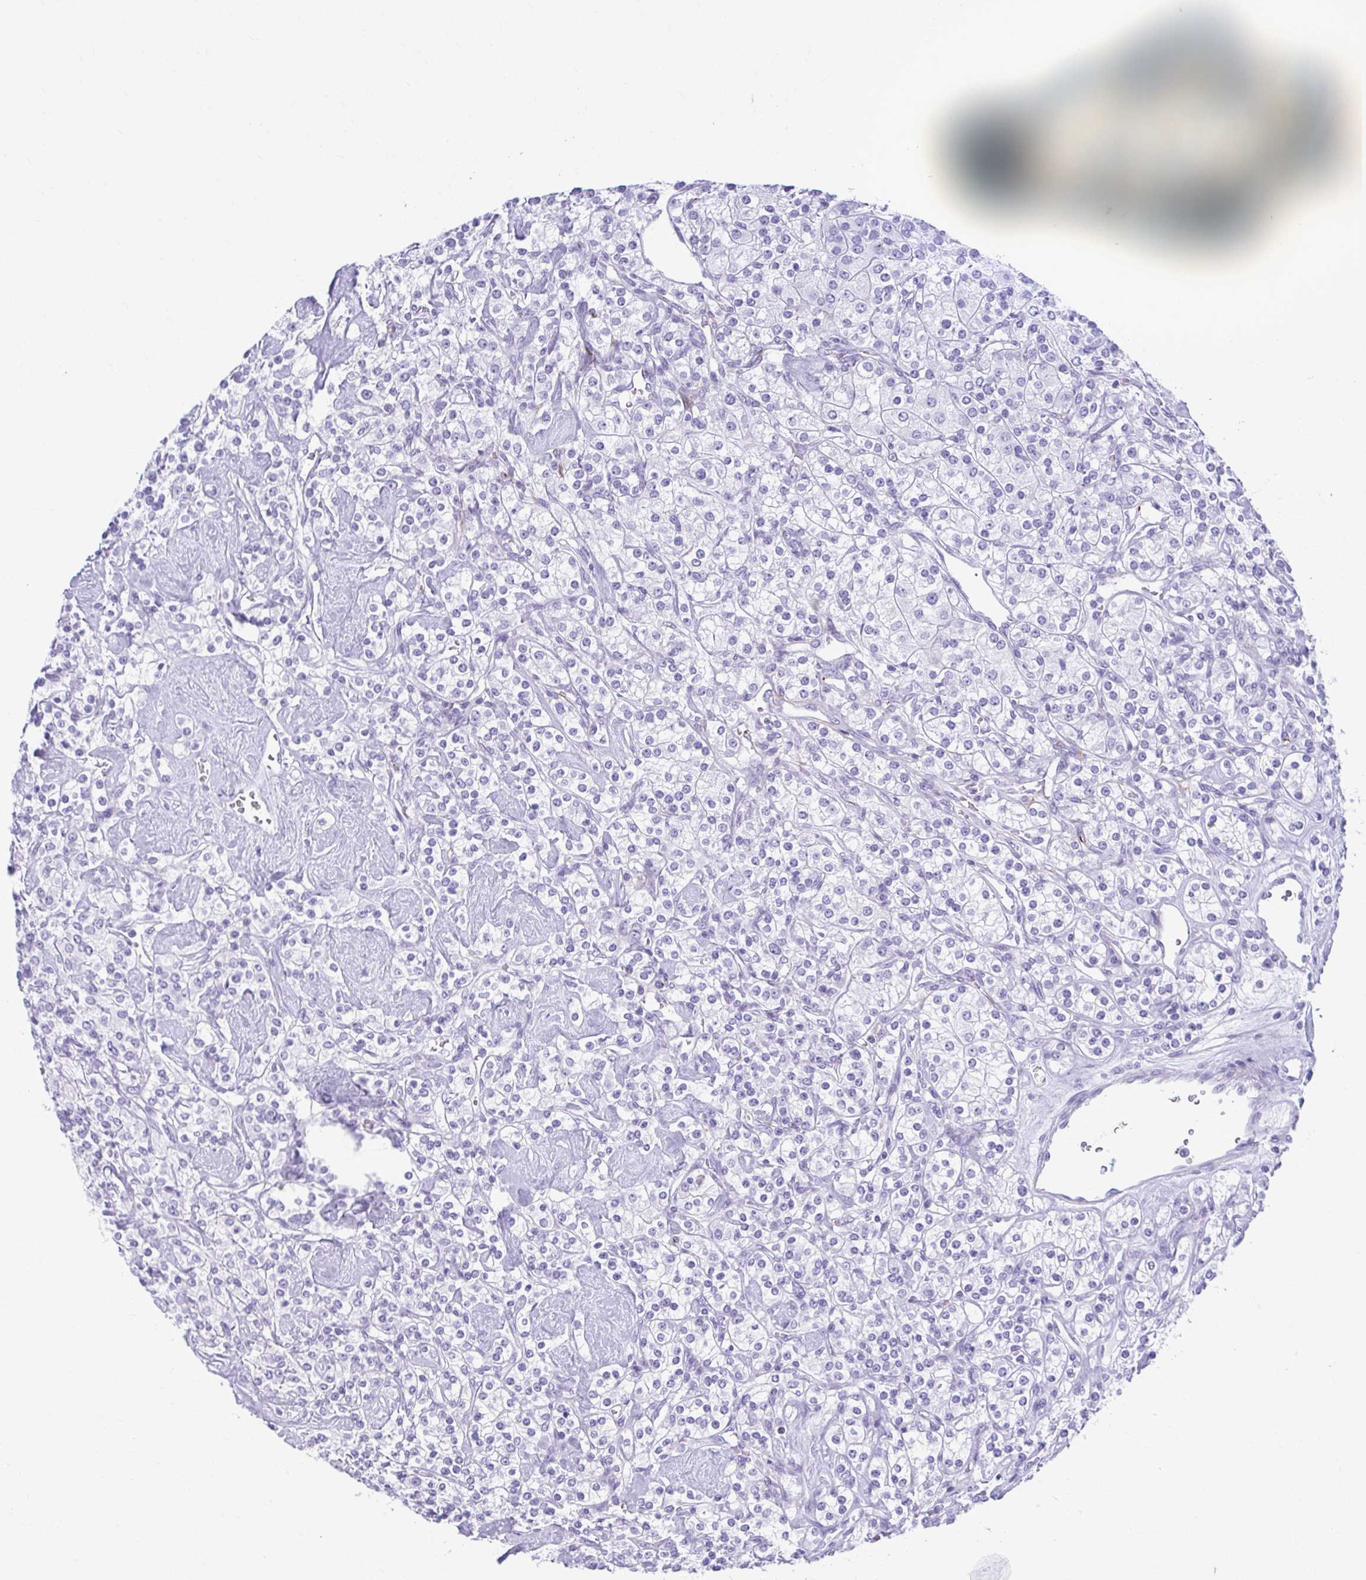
{"staining": {"intensity": "negative", "quantity": "none", "location": "none"}, "tissue": "renal cancer", "cell_type": "Tumor cells", "image_type": "cancer", "snomed": [{"axis": "morphology", "description": "Adenocarcinoma, NOS"}, {"axis": "topography", "description": "Kidney"}], "caption": "Immunohistochemistry (IHC) photomicrograph of adenocarcinoma (renal) stained for a protein (brown), which exhibits no positivity in tumor cells.", "gene": "TCEAL3", "patient": {"sex": "male", "age": 77}}